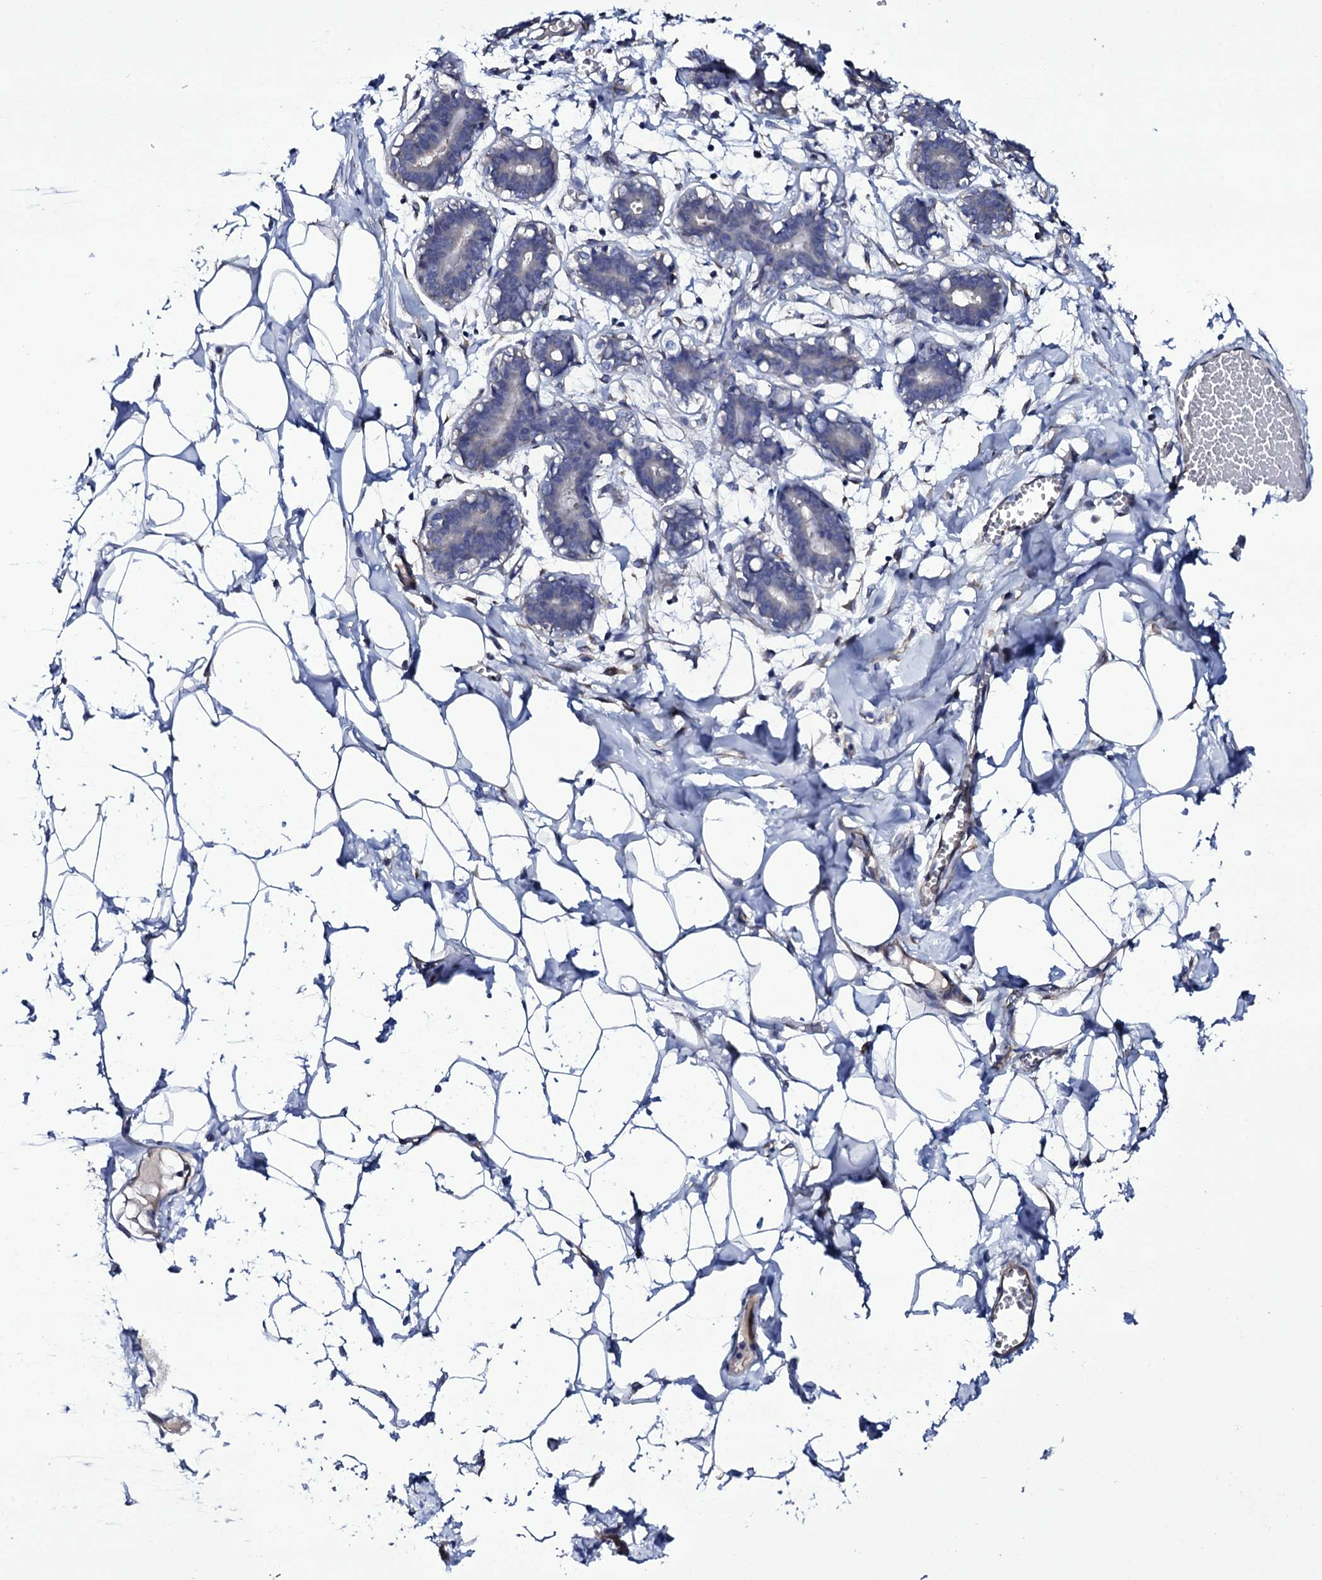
{"staining": {"intensity": "negative", "quantity": "none", "location": "none"}, "tissue": "breast", "cell_type": "Adipocytes", "image_type": "normal", "snomed": [{"axis": "morphology", "description": "Normal tissue, NOS"}, {"axis": "topography", "description": "Breast"}], "caption": "High power microscopy micrograph of an immunohistochemistry (IHC) image of normal breast, revealing no significant expression in adipocytes.", "gene": "BCL2L14", "patient": {"sex": "female", "age": 27}}